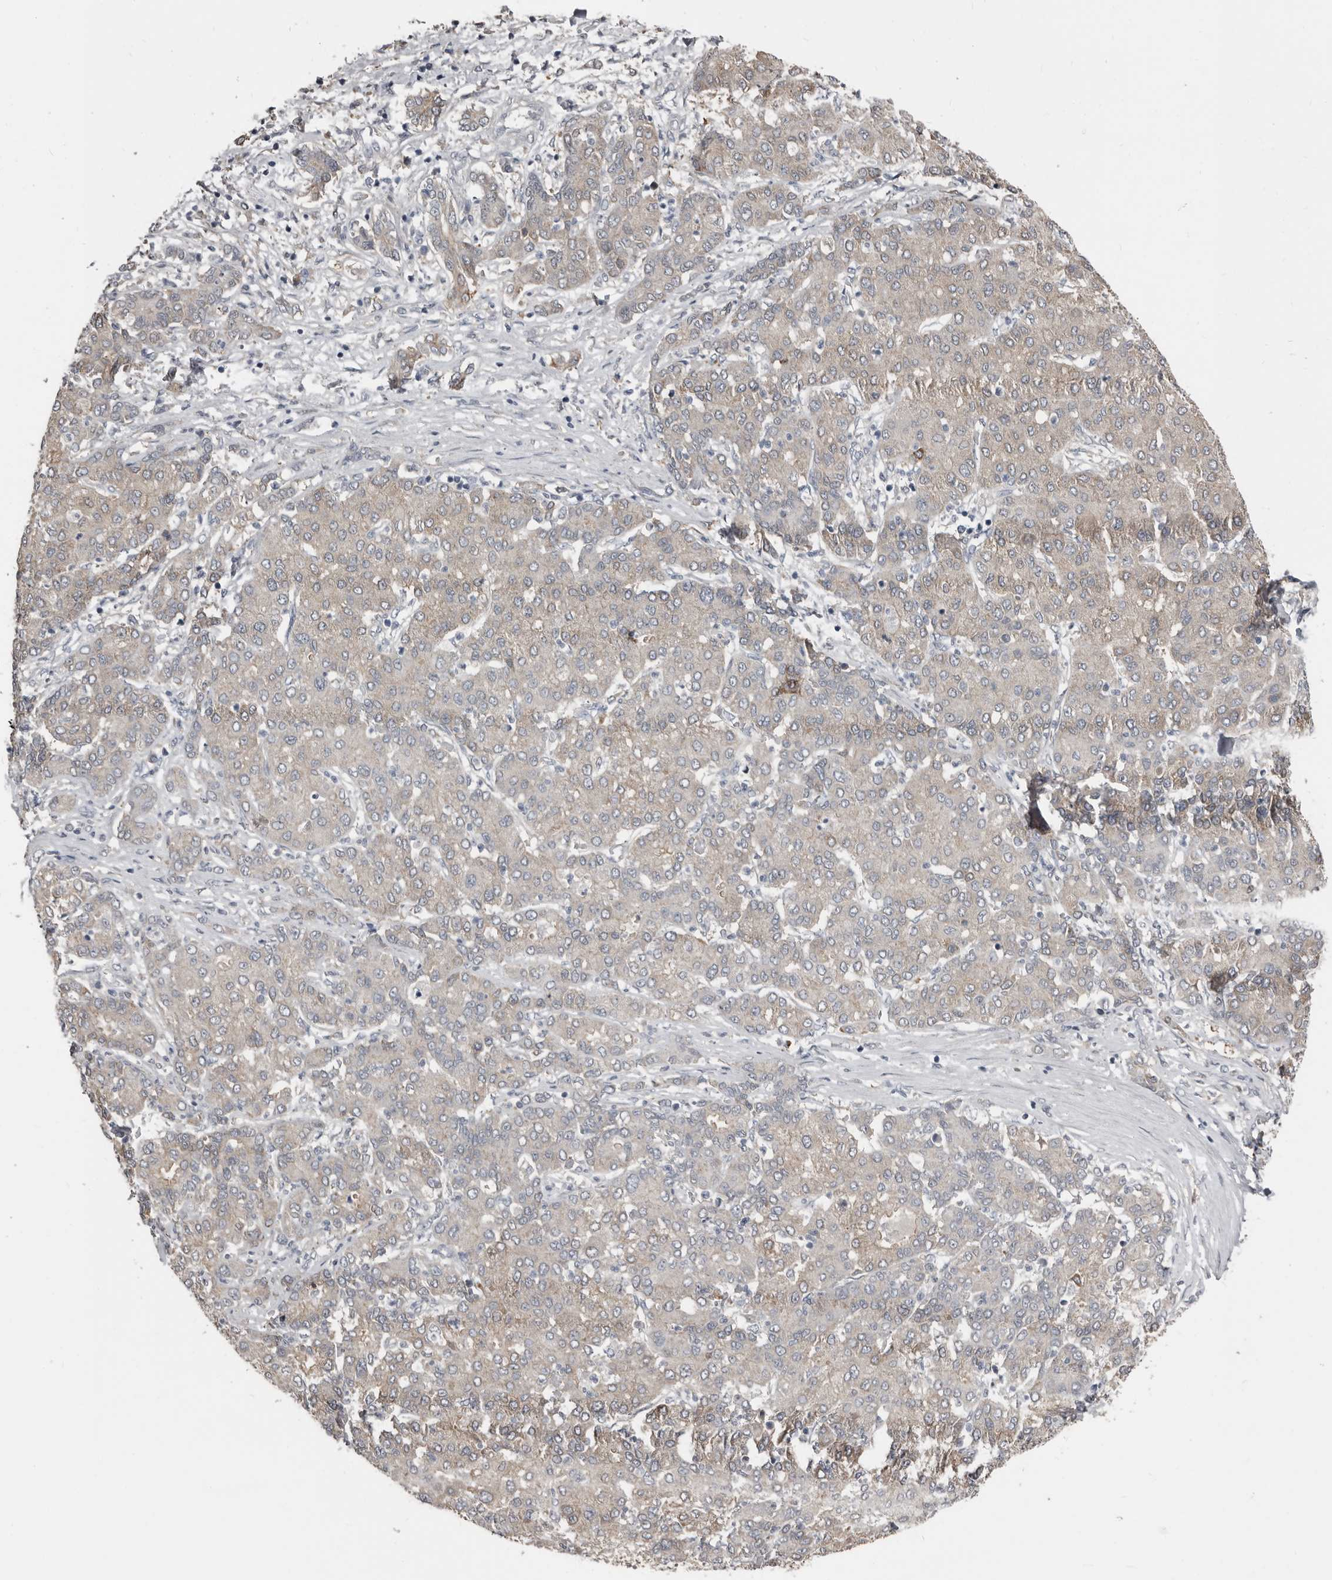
{"staining": {"intensity": "negative", "quantity": "none", "location": "none"}, "tissue": "liver cancer", "cell_type": "Tumor cells", "image_type": "cancer", "snomed": [{"axis": "morphology", "description": "Carcinoma, Hepatocellular, NOS"}, {"axis": "topography", "description": "Liver"}], "caption": "Protein analysis of hepatocellular carcinoma (liver) demonstrates no significant positivity in tumor cells.", "gene": "KCNJ8", "patient": {"sex": "male", "age": 65}}